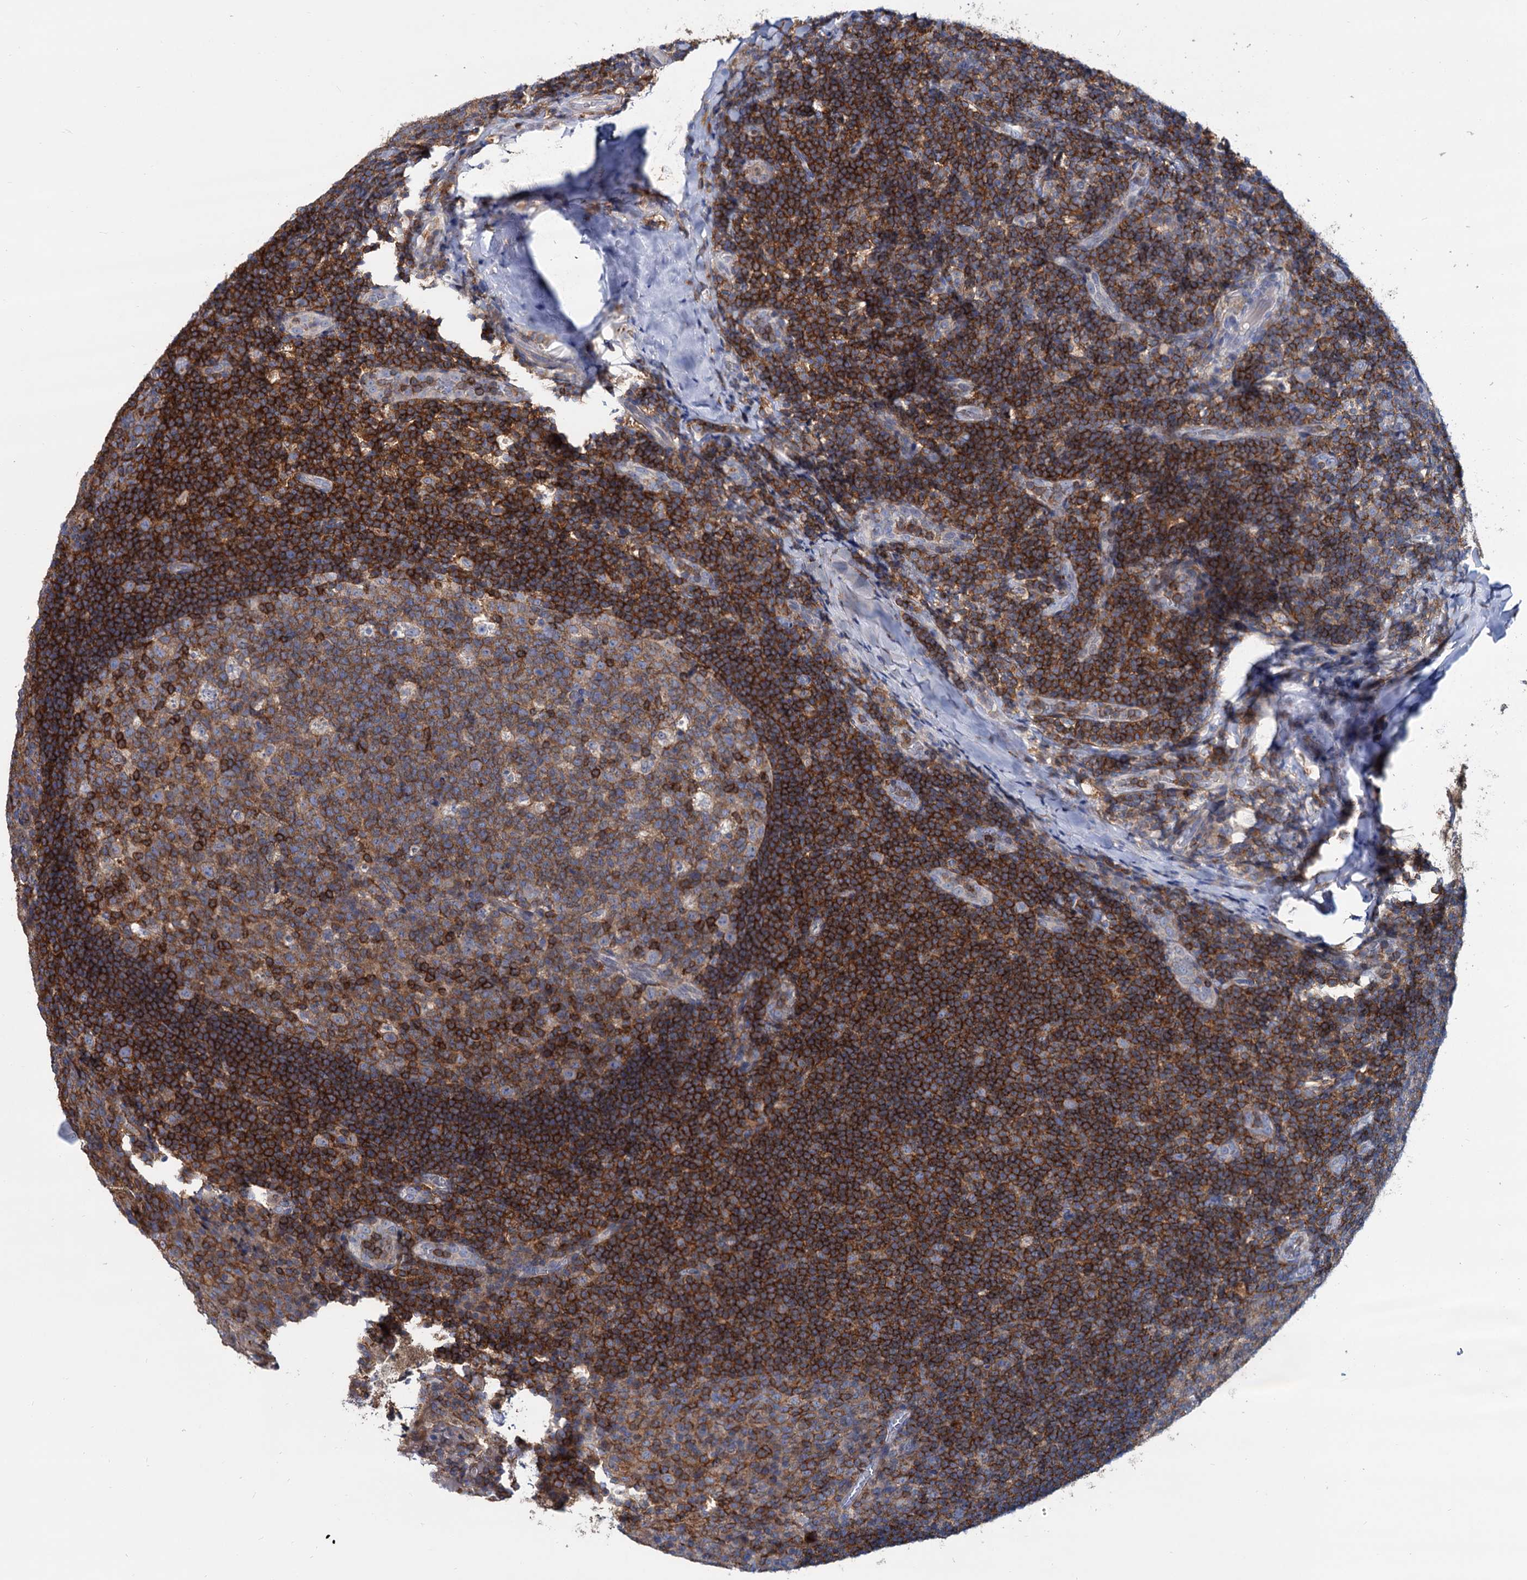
{"staining": {"intensity": "moderate", "quantity": "25%-75%", "location": "cytoplasmic/membranous"}, "tissue": "tonsil", "cell_type": "Germinal center cells", "image_type": "normal", "snomed": [{"axis": "morphology", "description": "Normal tissue, NOS"}, {"axis": "topography", "description": "Tonsil"}], "caption": "Immunohistochemistry (IHC) micrograph of normal human tonsil stained for a protein (brown), which shows medium levels of moderate cytoplasmic/membranous expression in approximately 25%-75% of germinal center cells.", "gene": "LRCH4", "patient": {"sex": "male", "age": 17}}